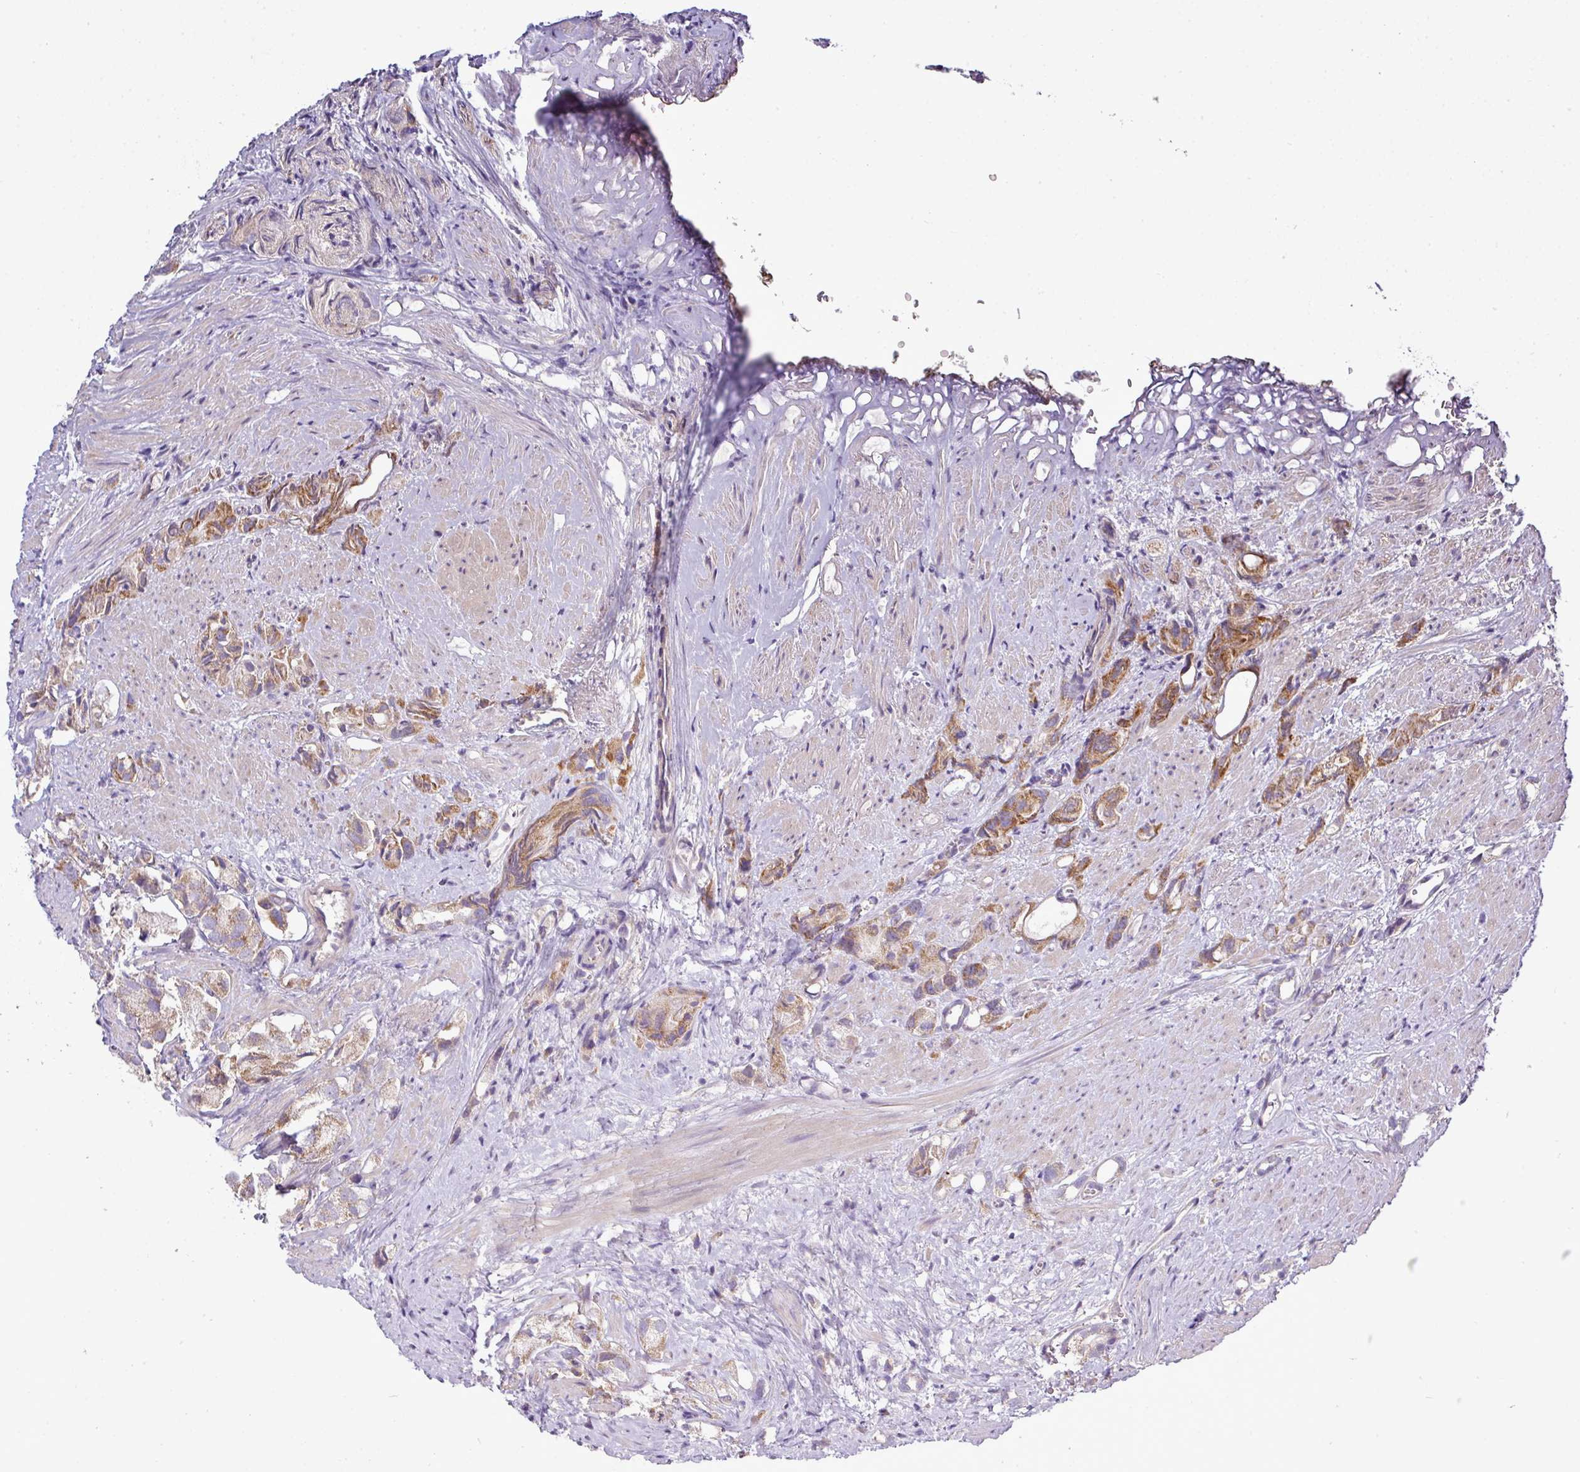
{"staining": {"intensity": "moderate", "quantity": "25%-75%", "location": "cytoplasmic/membranous"}, "tissue": "prostate cancer", "cell_type": "Tumor cells", "image_type": "cancer", "snomed": [{"axis": "morphology", "description": "Adenocarcinoma, High grade"}, {"axis": "topography", "description": "Prostate"}], "caption": "This histopathology image reveals IHC staining of prostate cancer, with medium moderate cytoplasmic/membranous staining in about 25%-75% of tumor cells.", "gene": "AGAP5", "patient": {"sex": "male", "age": 82}}